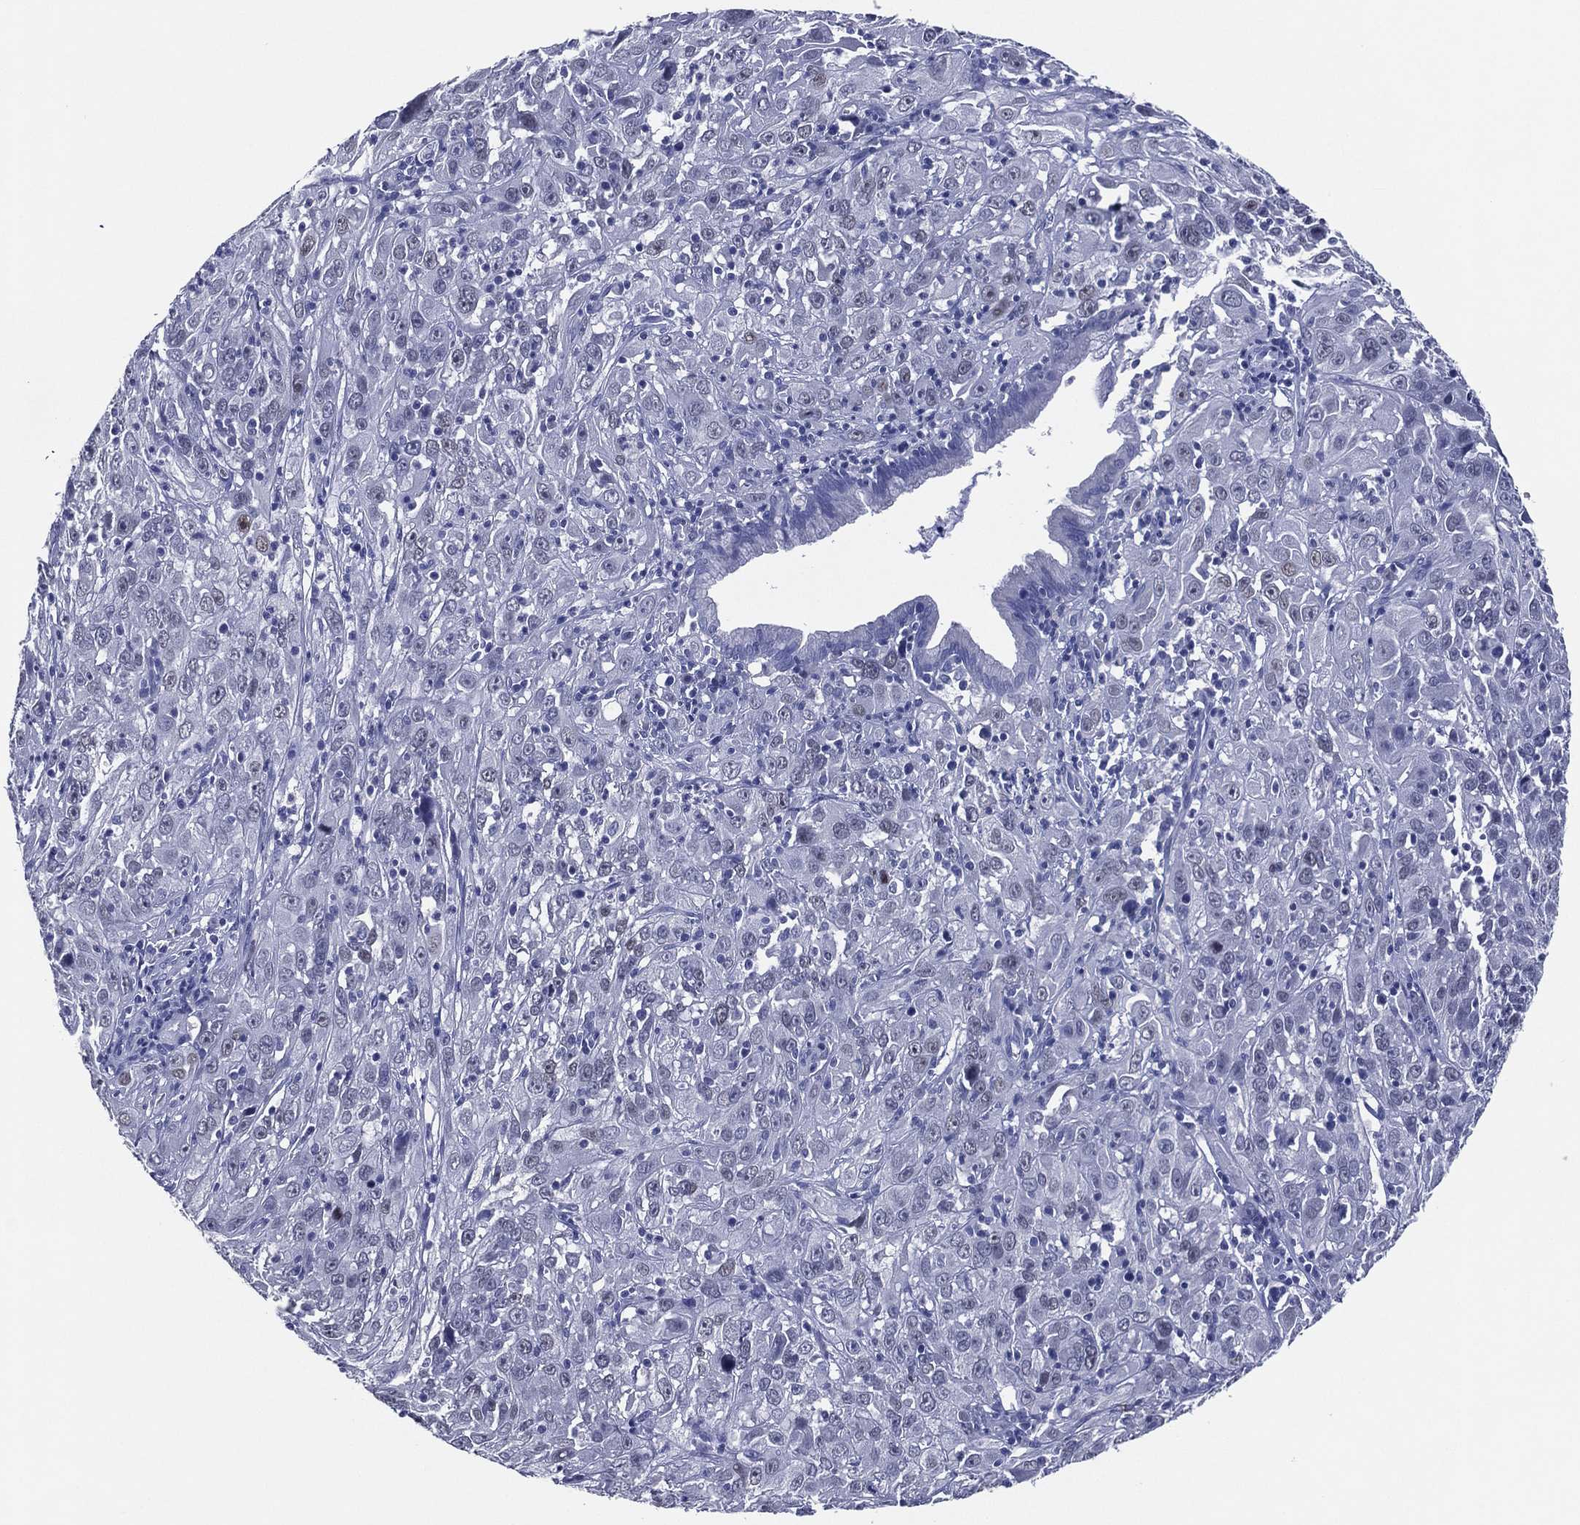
{"staining": {"intensity": "weak", "quantity": "<25%", "location": "nuclear"}, "tissue": "cervical cancer", "cell_type": "Tumor cells", "image_type": "cancer", "snomed": [{"axis": "morphology", "description": "Squamous cell carcinoma, NOS"}, {"axis": "topography", "description": "Cervix"}], "caption": "Tumor cells are negative for protein expression in human cervical cancer (squamous cell carcinoma).", "gene": "TFAP2A", "patient": {"sex": "female", "age": 32}}